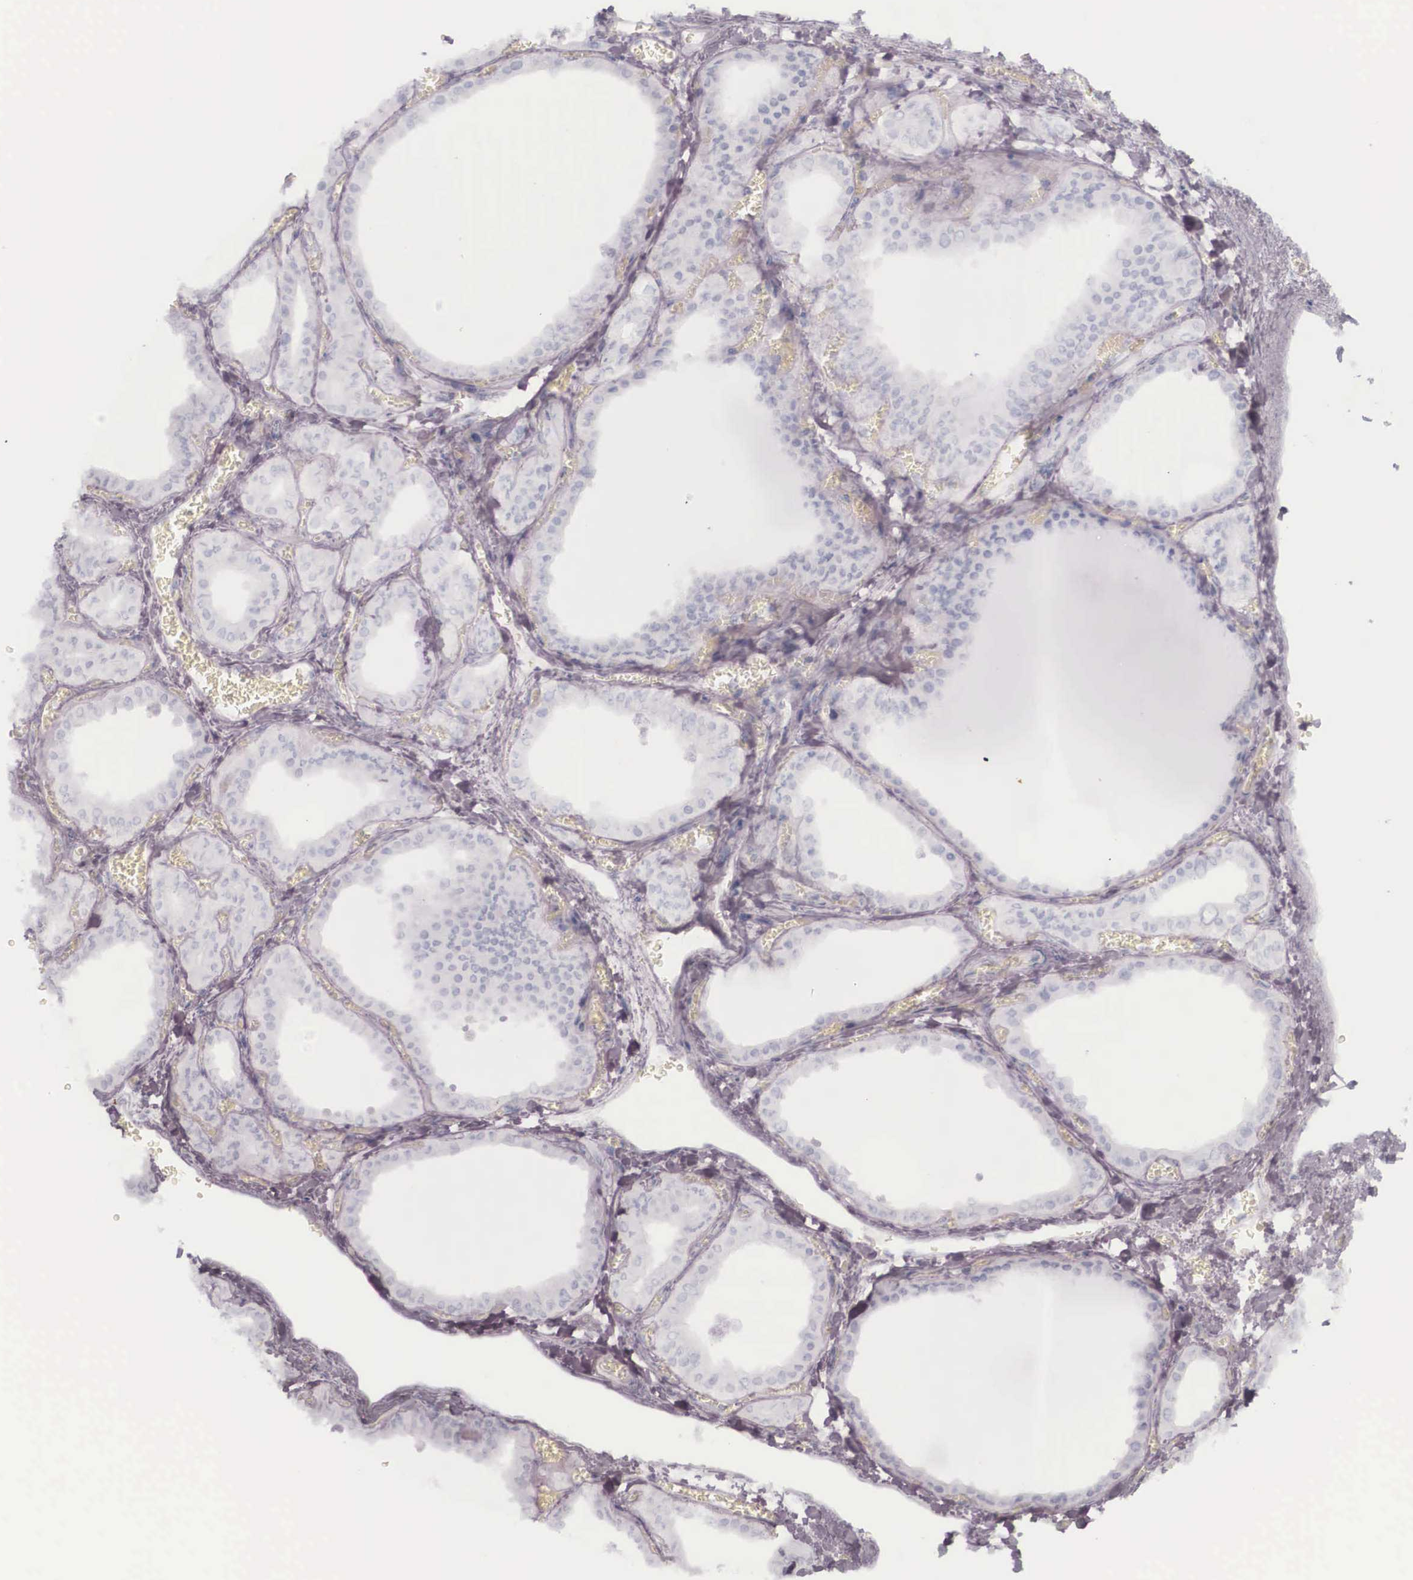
{"staining": {"intensity": "negative", "quantity": "none", "location": "none"}, "tissue": "thyroid gland", "cell_type": "Glandular cells", "image_type": "normal", "snomed": [{"axis": "morphology", "description": "Normal tissue, NOS"}, {"axis": "topography", "description": "Thyroid gland"}], "caption": "DAB immunohistochemical staining of normal thyroid gland exhibits no significant positivity in glandular cells.", "gene": "KRT14", "patient": {"sex": "female", "age": 55}}